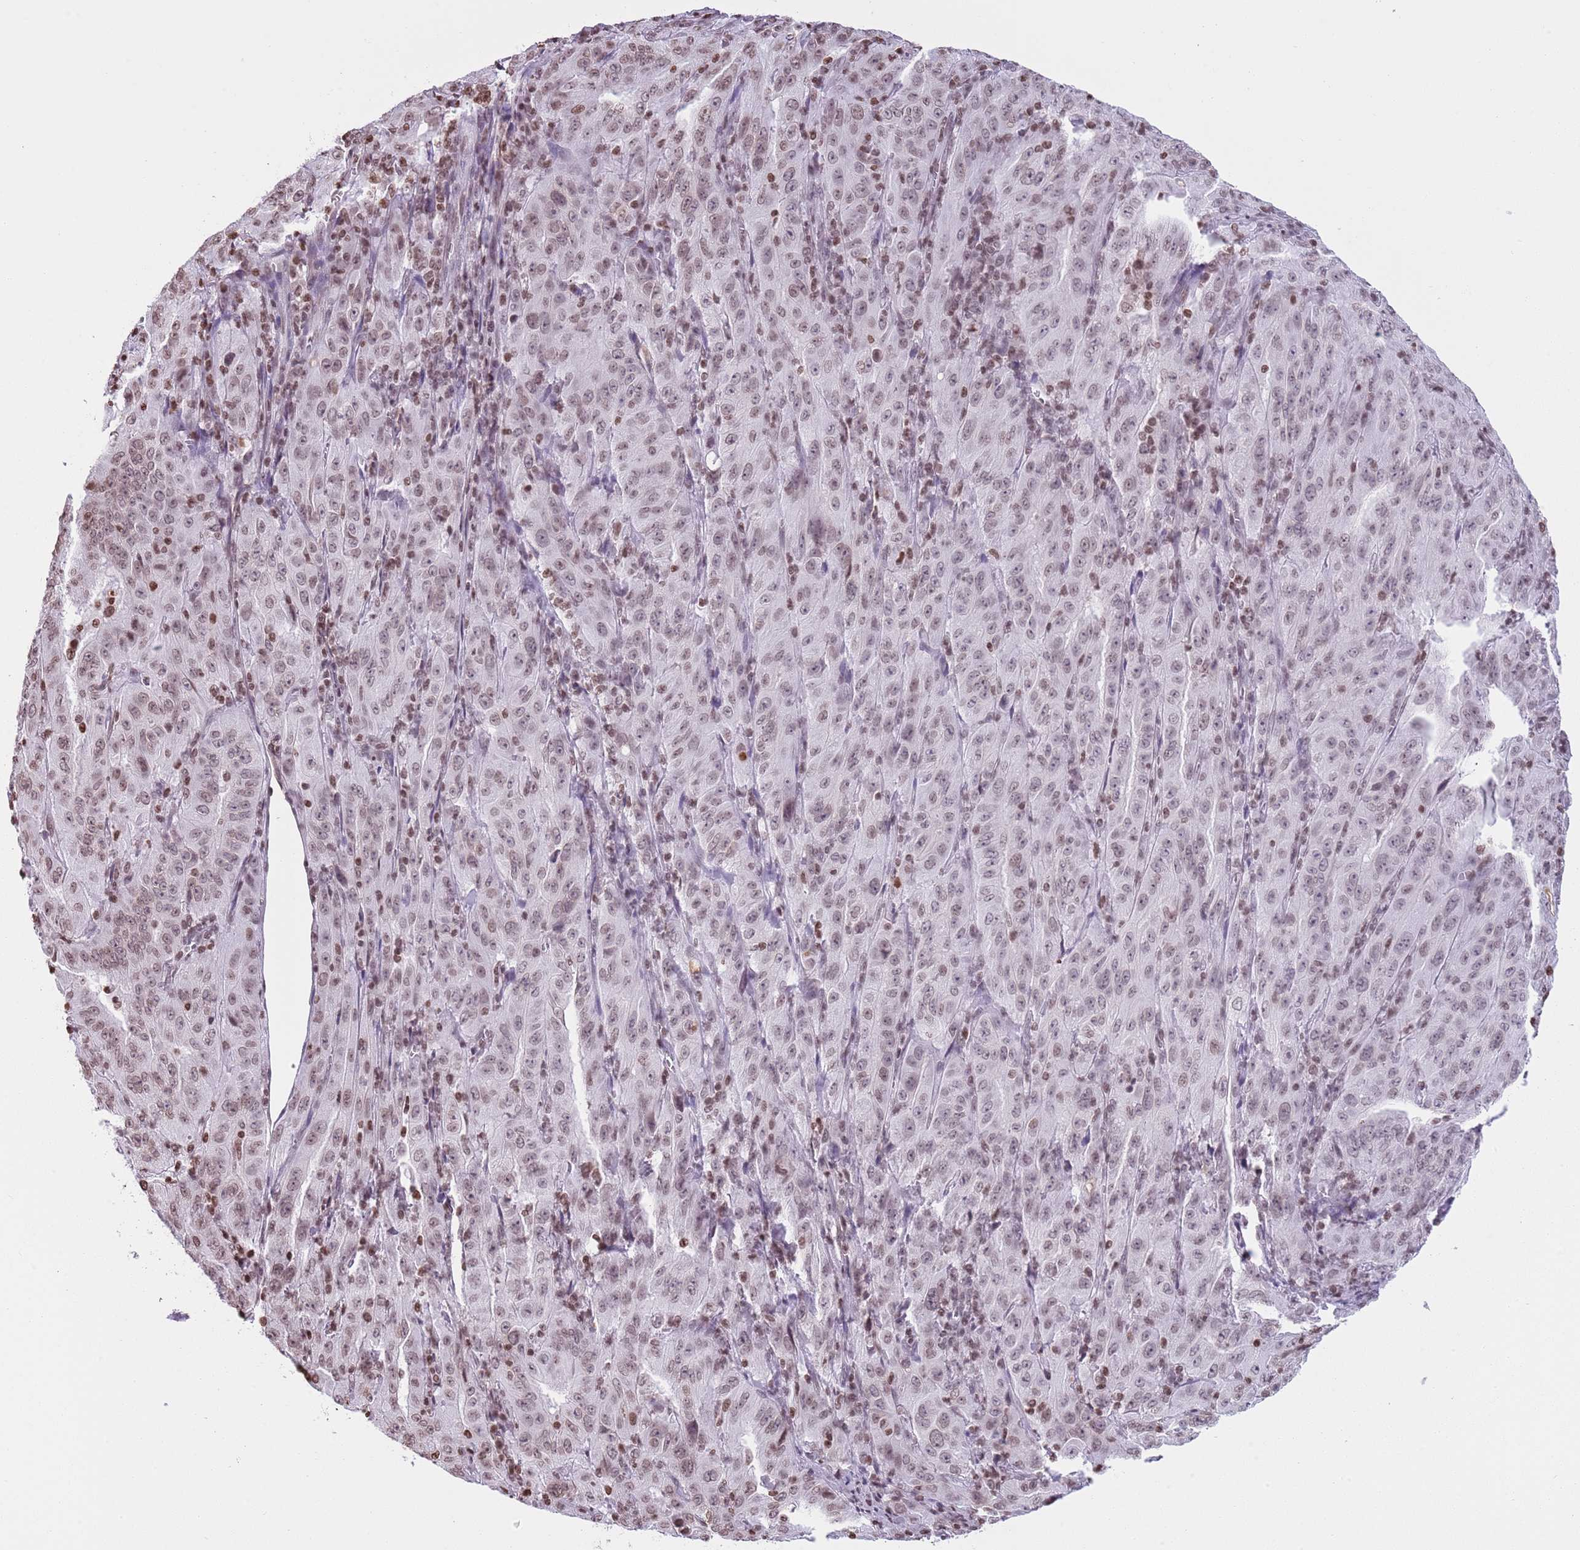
{"staining": {"intensity": "moderate", "quantity": "25%-75%", "location": "nuclear"}, "tissue": "pancreatic cancer", "cell_type": "Tumor cells", "image_type": "cancer", "snomed": [{"axis": "morphology", "description": "Adenocarcinoma, NOS"}, {"axis": "topography", "description": "Pancreas"}], "caption": "Immunohistochemistry (IHC) staining of pancreatic cancer, which demonstrates medium levels of moderate nuclear positivity in approximately 25%-75% of tumor cells indicating moderate nuclear protein positivity. The staining was performed using DAB (brown) for protein detection and nuclei were counterstained in hematoxylin (blue).", "gene": "KPNA3", "patient": {"sex": "male", "age": 63}}